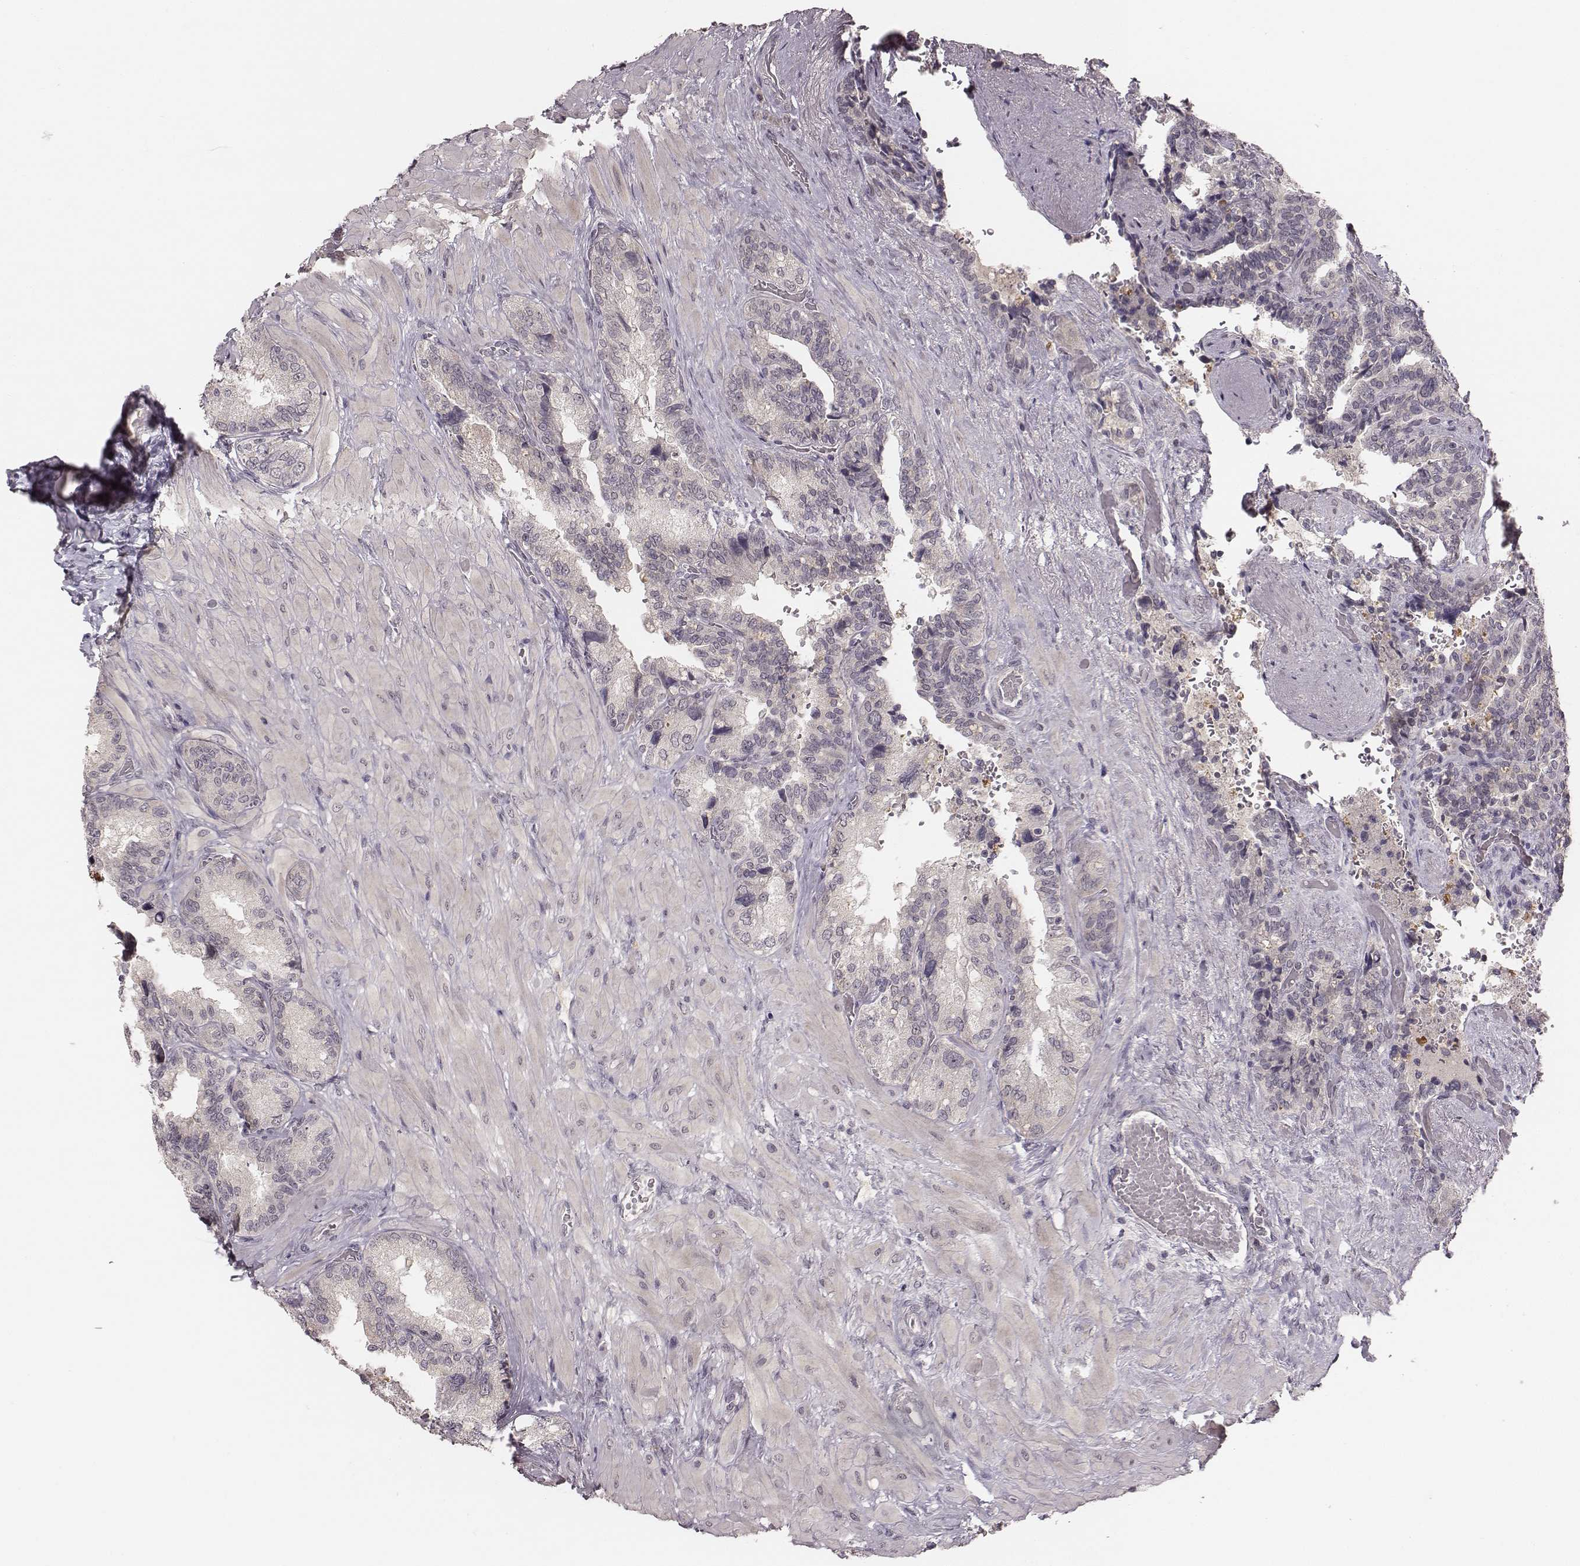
{"staining": {"intensity": "negative", "quantity": "none", "location": "none"}, "tissue": "seminal vesicle", "cell_type": "Glandular cells", "image_type": "normal", "snomed": [{"axis": "morphology", "description": "Normal tissue, NOS"}, {"axis": "topography", "description": "Seminal veicle"}], "caption": "IHC of normal seminal vesicle displays no expression in glandular cells. (DAB (3,3'-diaminobenzidine) immunohistochemistry (IHC), high magnification).", "gene": "LY6K", "patient": {"sex": "male", "age": 69}}